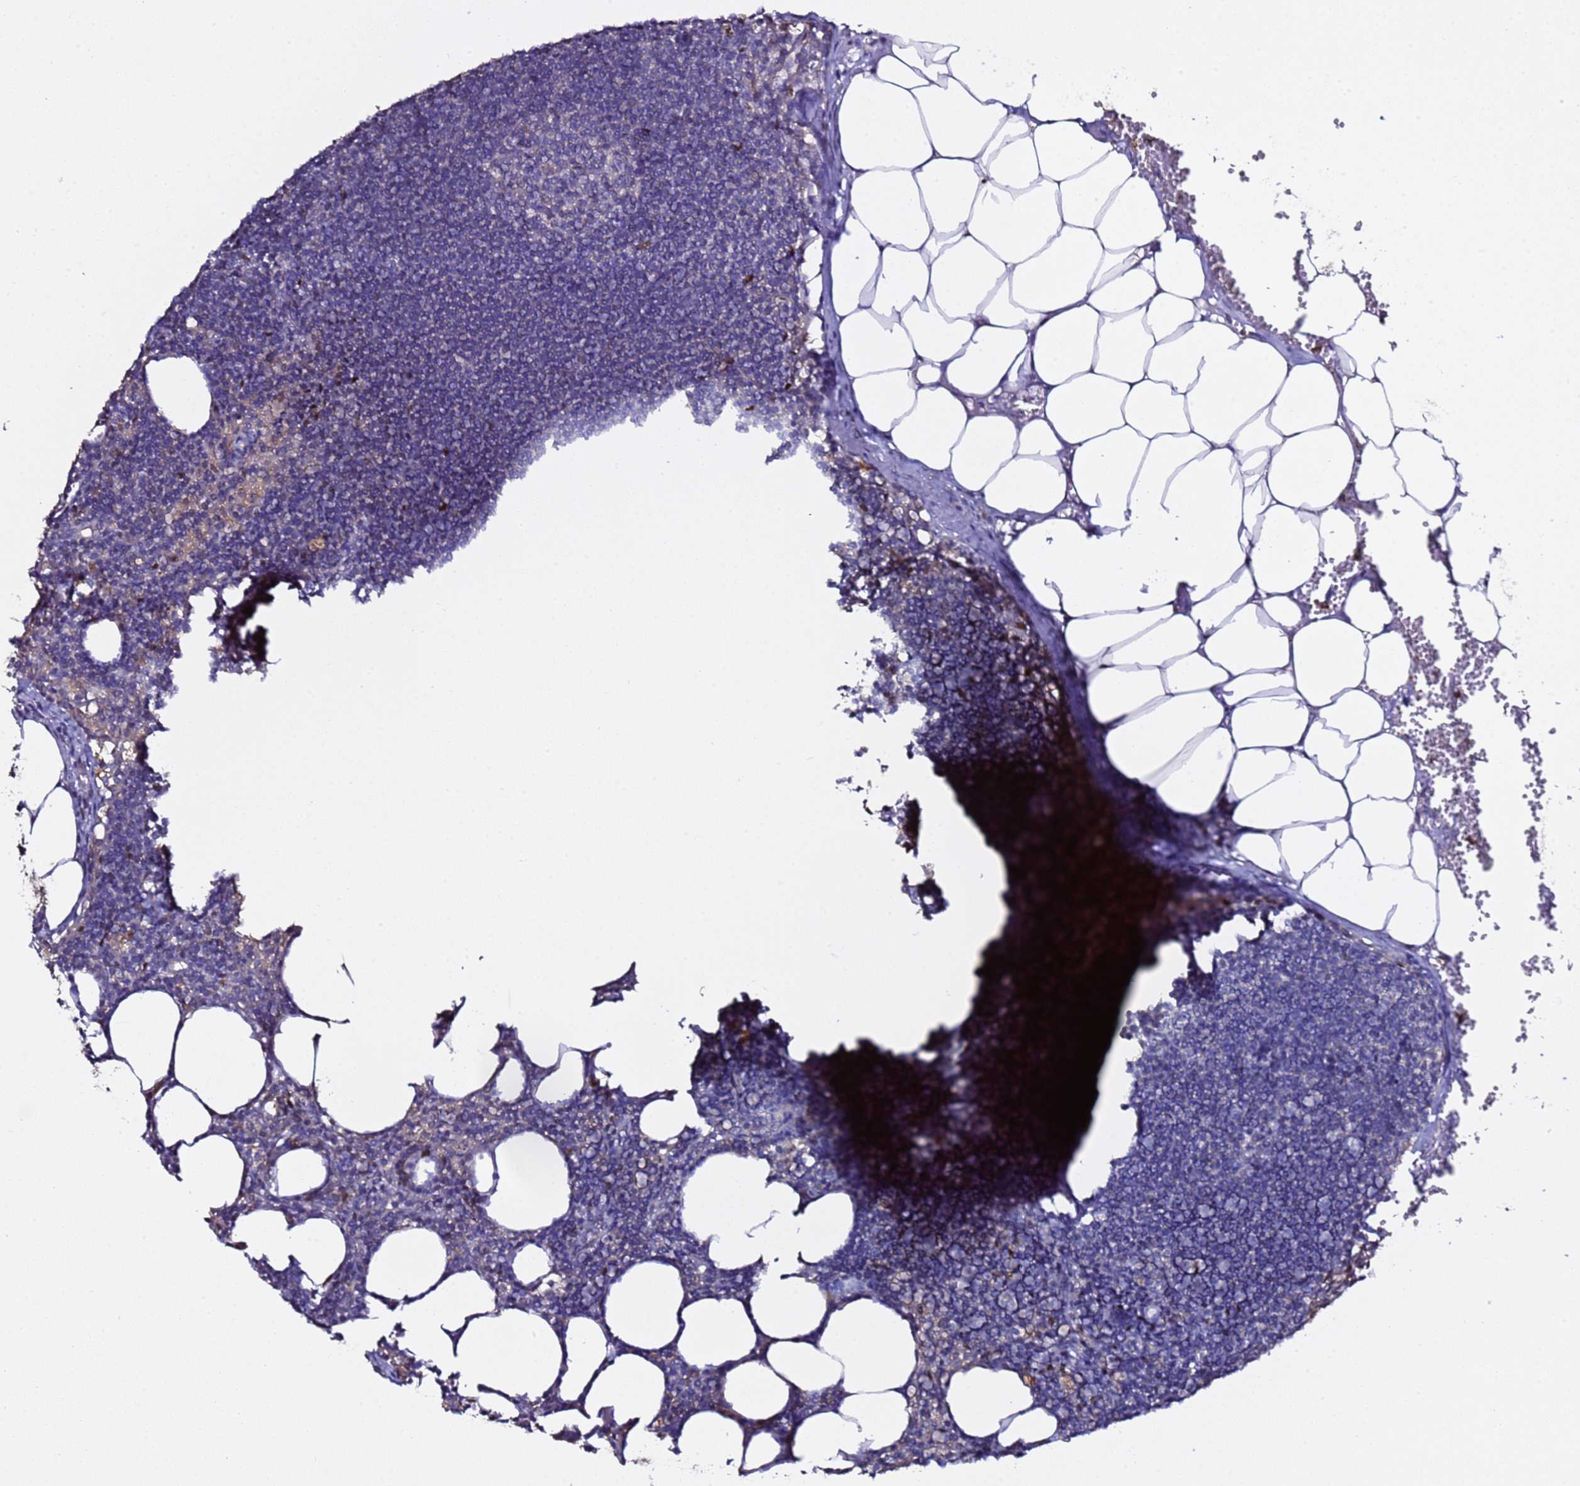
{"staining": {"intensity": "moderate", "quantity": "<25%", "location": "cytoplasmic/membranous"}, "tissue": "lymph node", "cell_type": "Germinal center cells", "image_type": "normal", "snomed": [{"axis": "morphology", "description": "Normal tissue, NOS"}, {"axis": "topography", "description": "Lymph node"}], "caption": "This micrograph displays unremarkable lymph node stained with immunohistochemistry to label a protein in brown. The cytoplasmic/membranous of germinal center cells show moderate positivity for the protein. Nuclei are counter-stained blue.", "gene": "ALG3", "patient": {"sex": "female", "age": 30}}